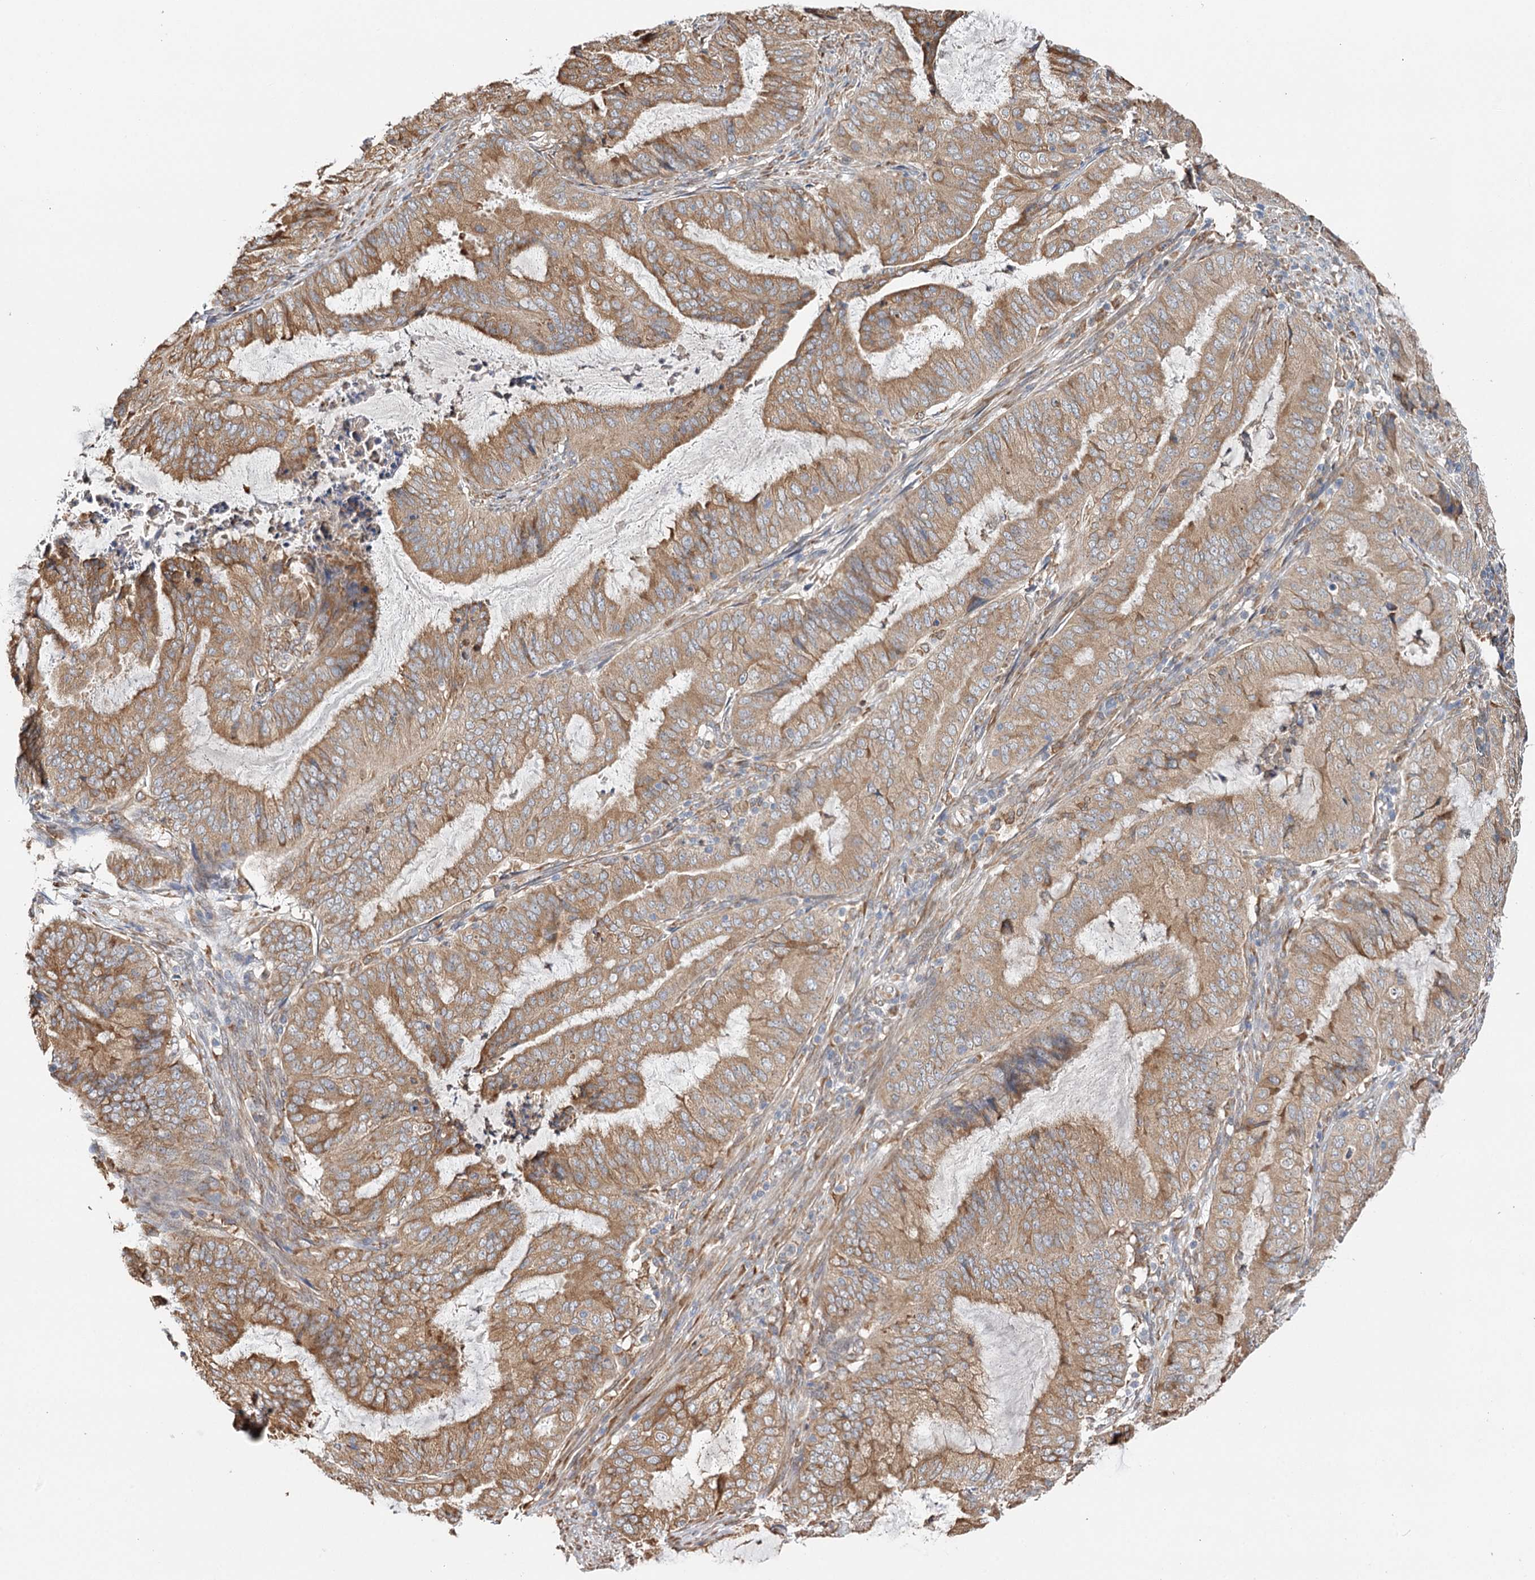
{"staining": {"intensity": "moderate", "quantity": ">75%", "location": "cytoplasmic/membranous"}, "tissue": "endometrial cancer", "cell_type": "Tumor cells", "image_type": "cancer", "snomed": [{"axis": "morphology", "description": "Adenocarcinoma, NOS"}, {"axis": "topography", "description": "Endometrium"}], "caption": "A medium amount of moderate cytoplasmic/membranous positivity is appreciated in about >75% of tumor cells in endometrial cancer tissue.", "gene": "VEGFA", "patient": {"sex": "female", "age": 51}}